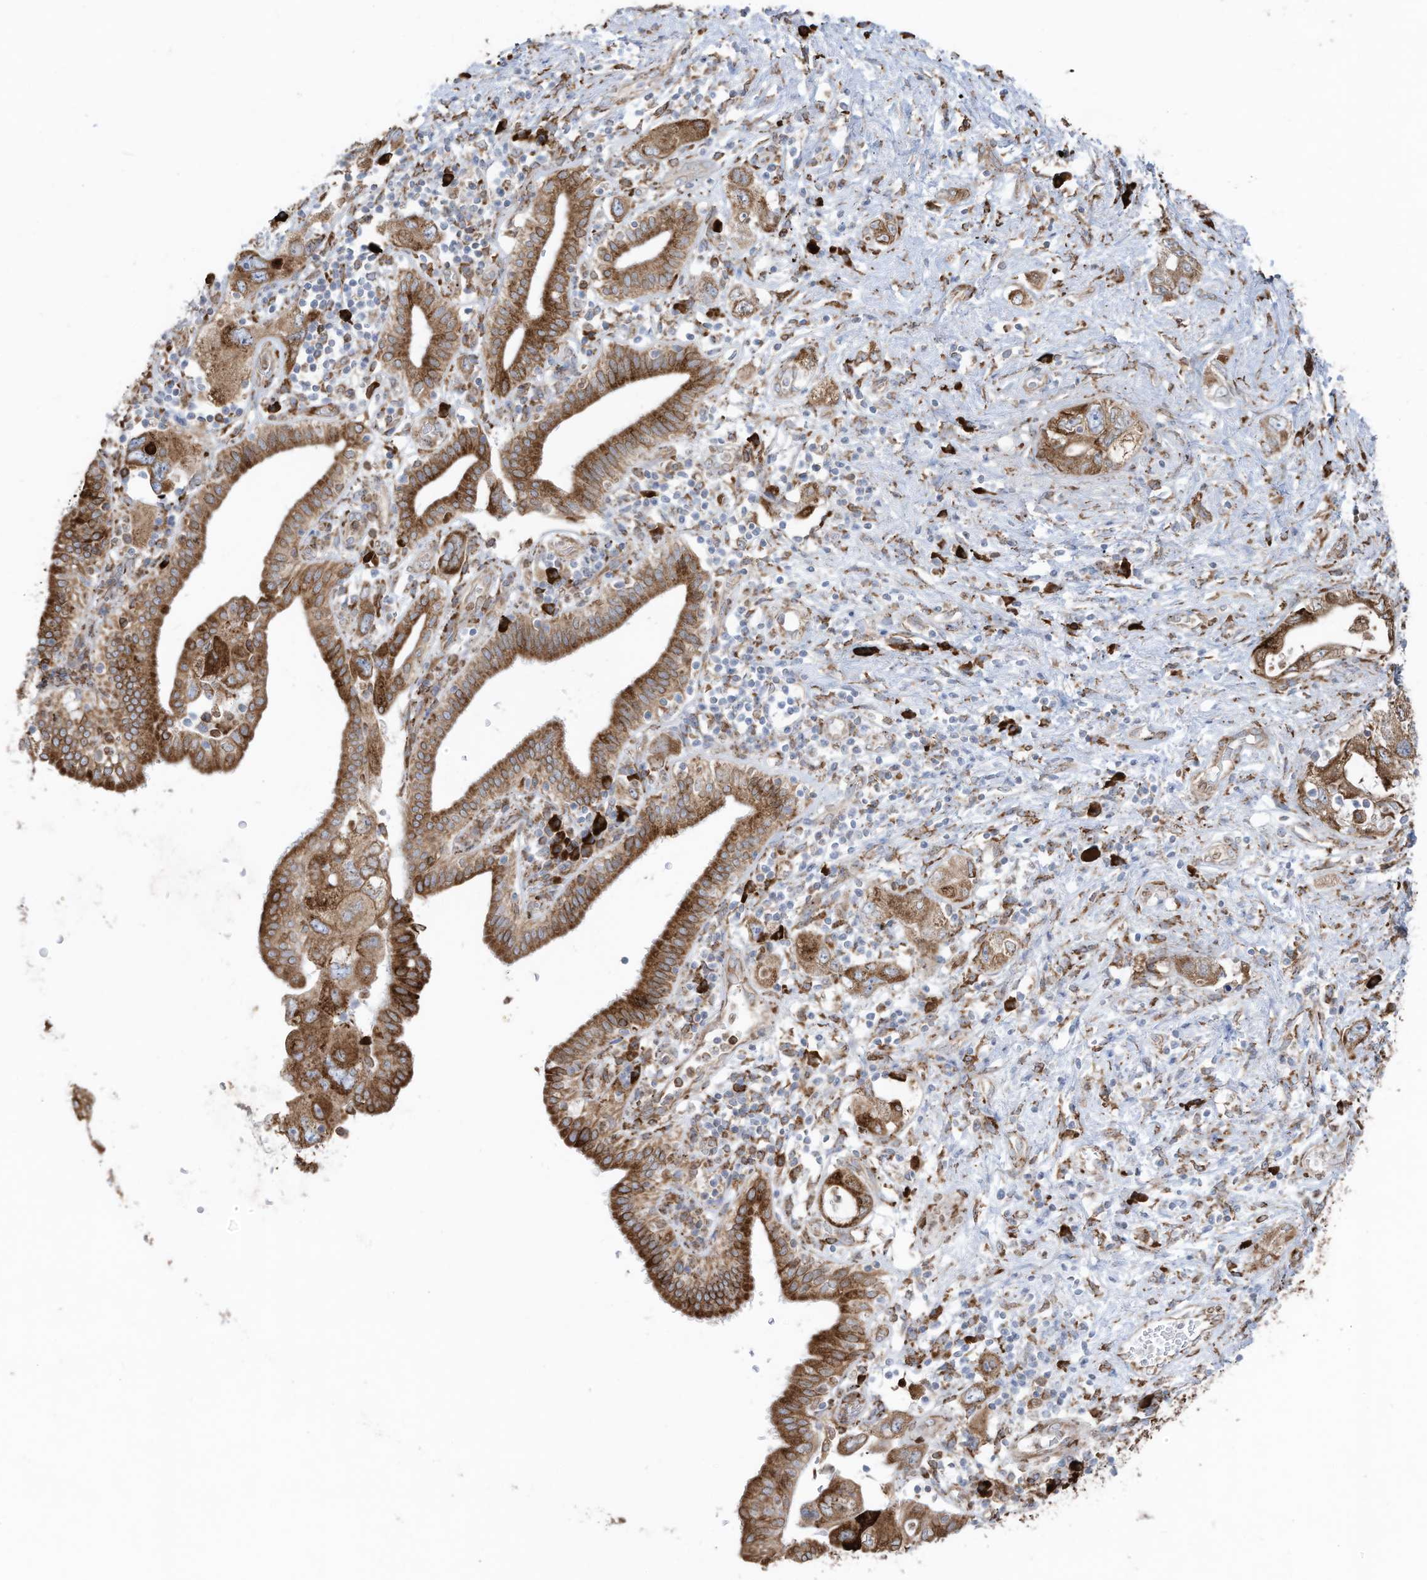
{"staining": {"intensity": "strong", "quantity": ">75%", "location": "cytoplasmic/membranous"}, "tissue": "pancreatic cancer", "cell_type": "Tumor cells", "image_type": "cancer", "snomed": [{"axis": "morphology", "description": "Adenocarcinoma, NOS"}, {"axis": "topography", "description": "Pancreas"}], "caption": "High-power microscopy captured an immunohistochemistry (IHC) micrograph of pancreatic cancer, revealing strong cytoplasmic/membranous expression in about >75% of tumor cells.", "gene": "ZNF354C", "patient": {"sex": "female", "age": 73}}